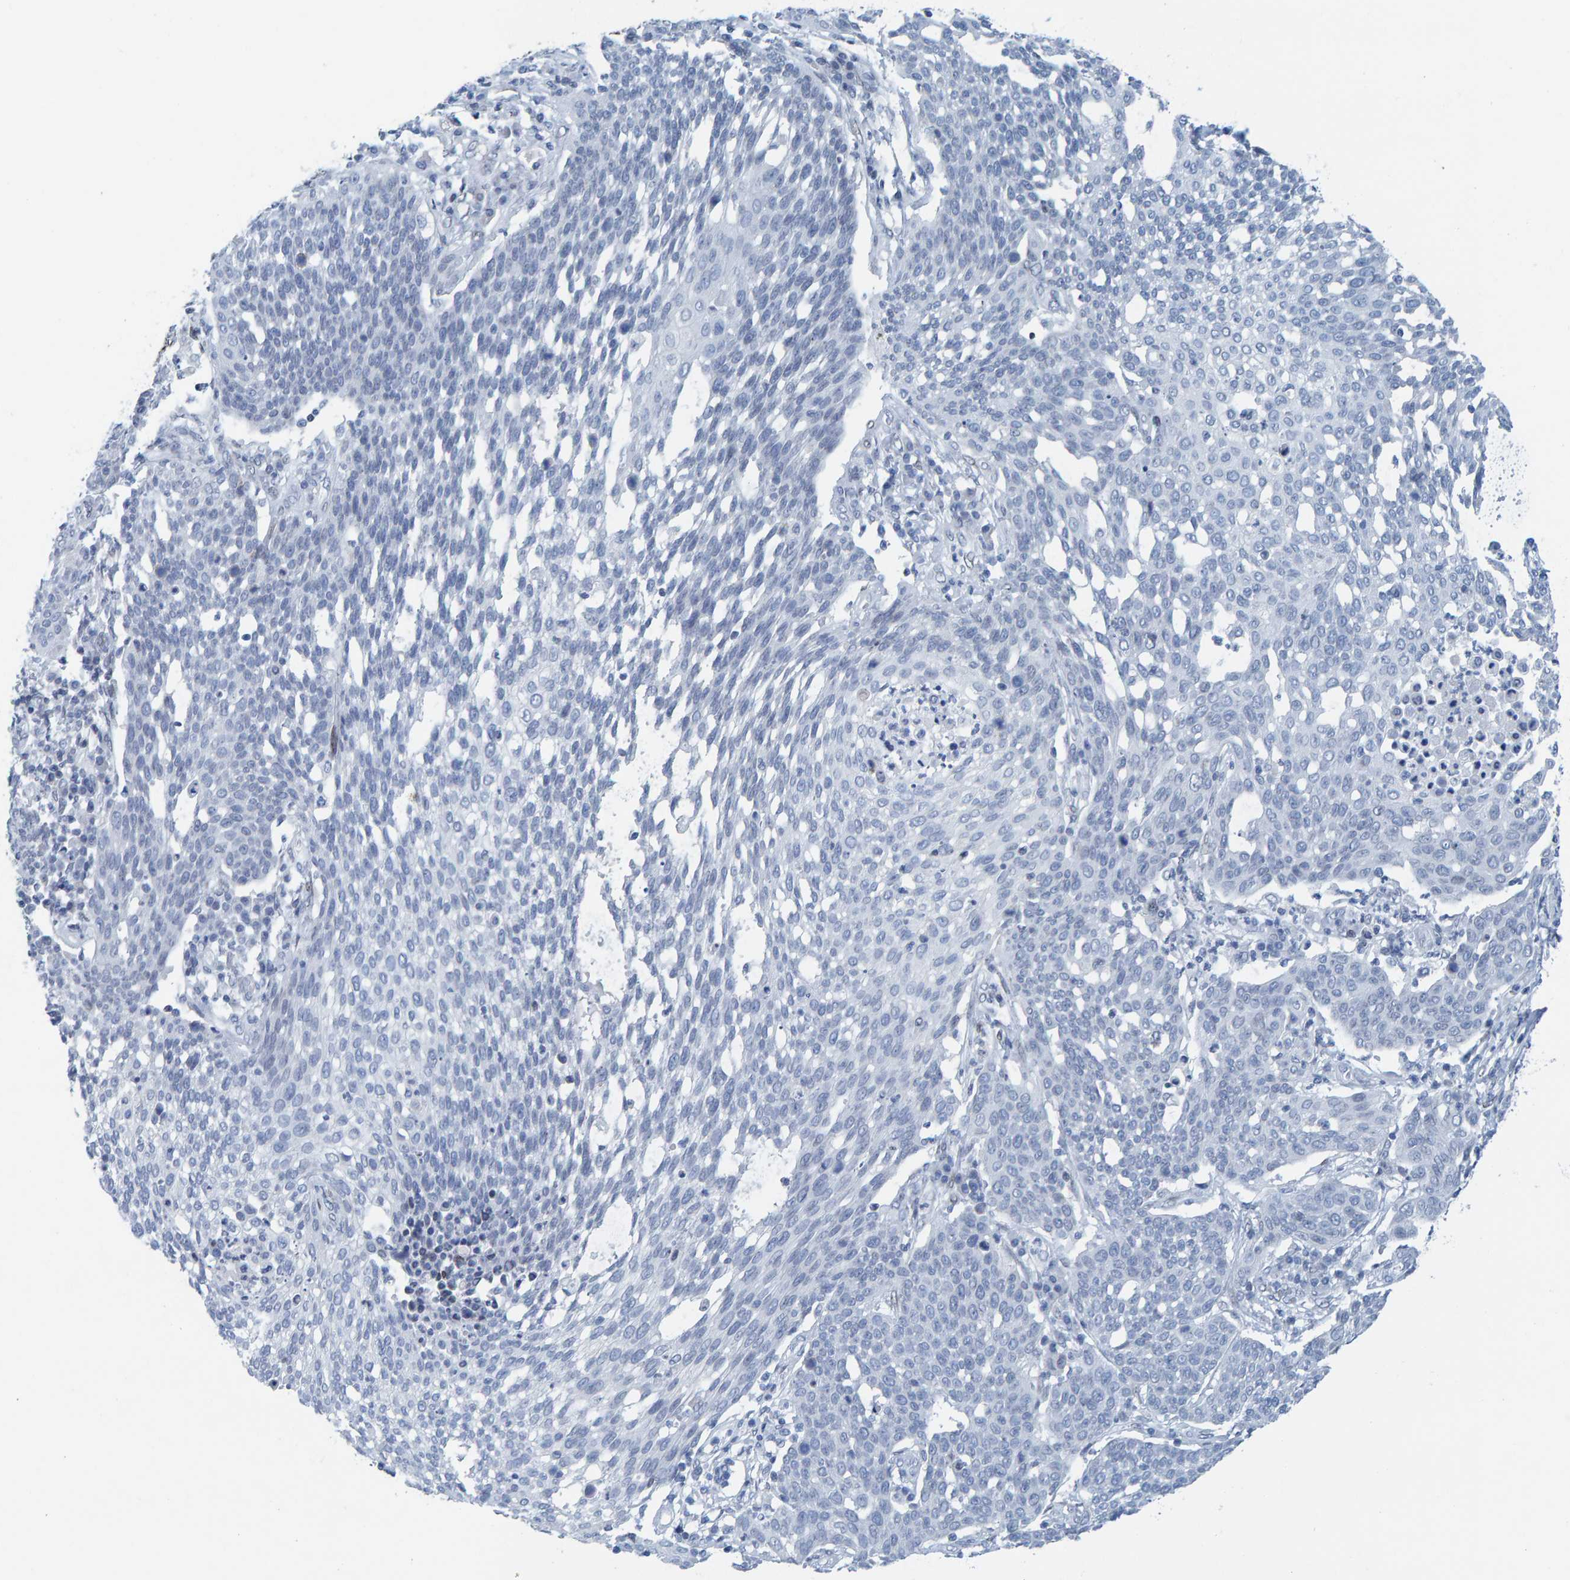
{"staining": {"intensity": "negative", "quantity": "none", "location": "none"}, "tissue": "cervical cancer", "cell_type": "Tumor cells", "image_type": "cancer", "snomed": [{"axis": "morphology", "description": "Squamous cell carcinoma, NOS"}, {"axis": "topography", "description": "Cervix"}], "caption": "Human squamous cell carcinoma (cervical) stained for a protein using immunohistochemistry demonstrates no positivity in tumor cells.", "gene": "LMNB2", "patient": {"sex": "female", "age": 34}}